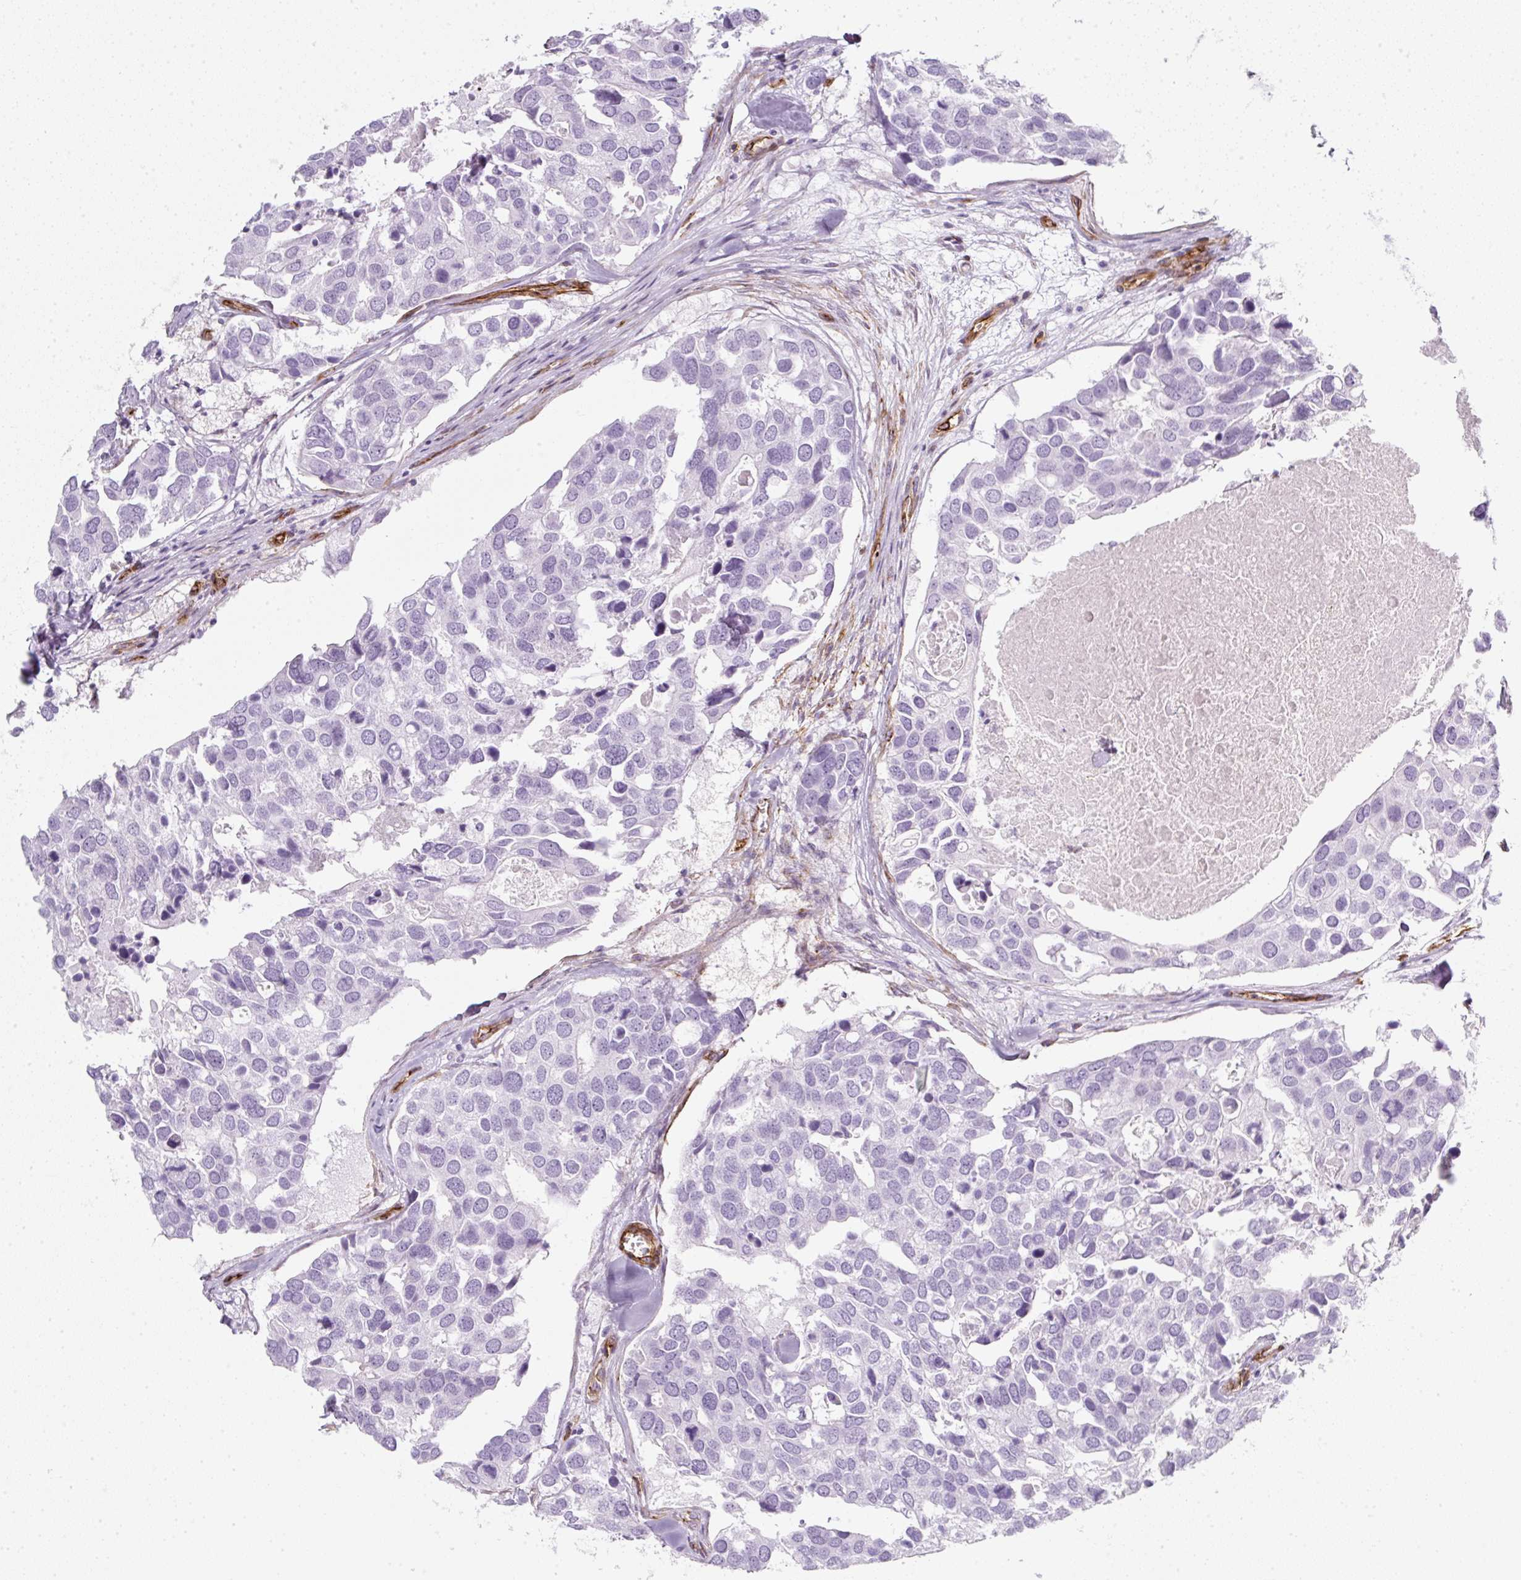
{"staining": {"intensity": "negative", "quantity": "none", "location": "none"}, "tissue": "breast cancer", "cell_type": "Tumor cells", "image_type": "cancer", "snomed": [{"axis": "morphology", "description": "Duct carcinoma"}, {"axis": "topography", "description": "Breast"}], "caption": "DAB immunohistochemical staining of human breast cancer exhibits no significant positivity in tumor cells.", "gene": "CAVIN3", "patient": {"sex": "female", "age": 83}}